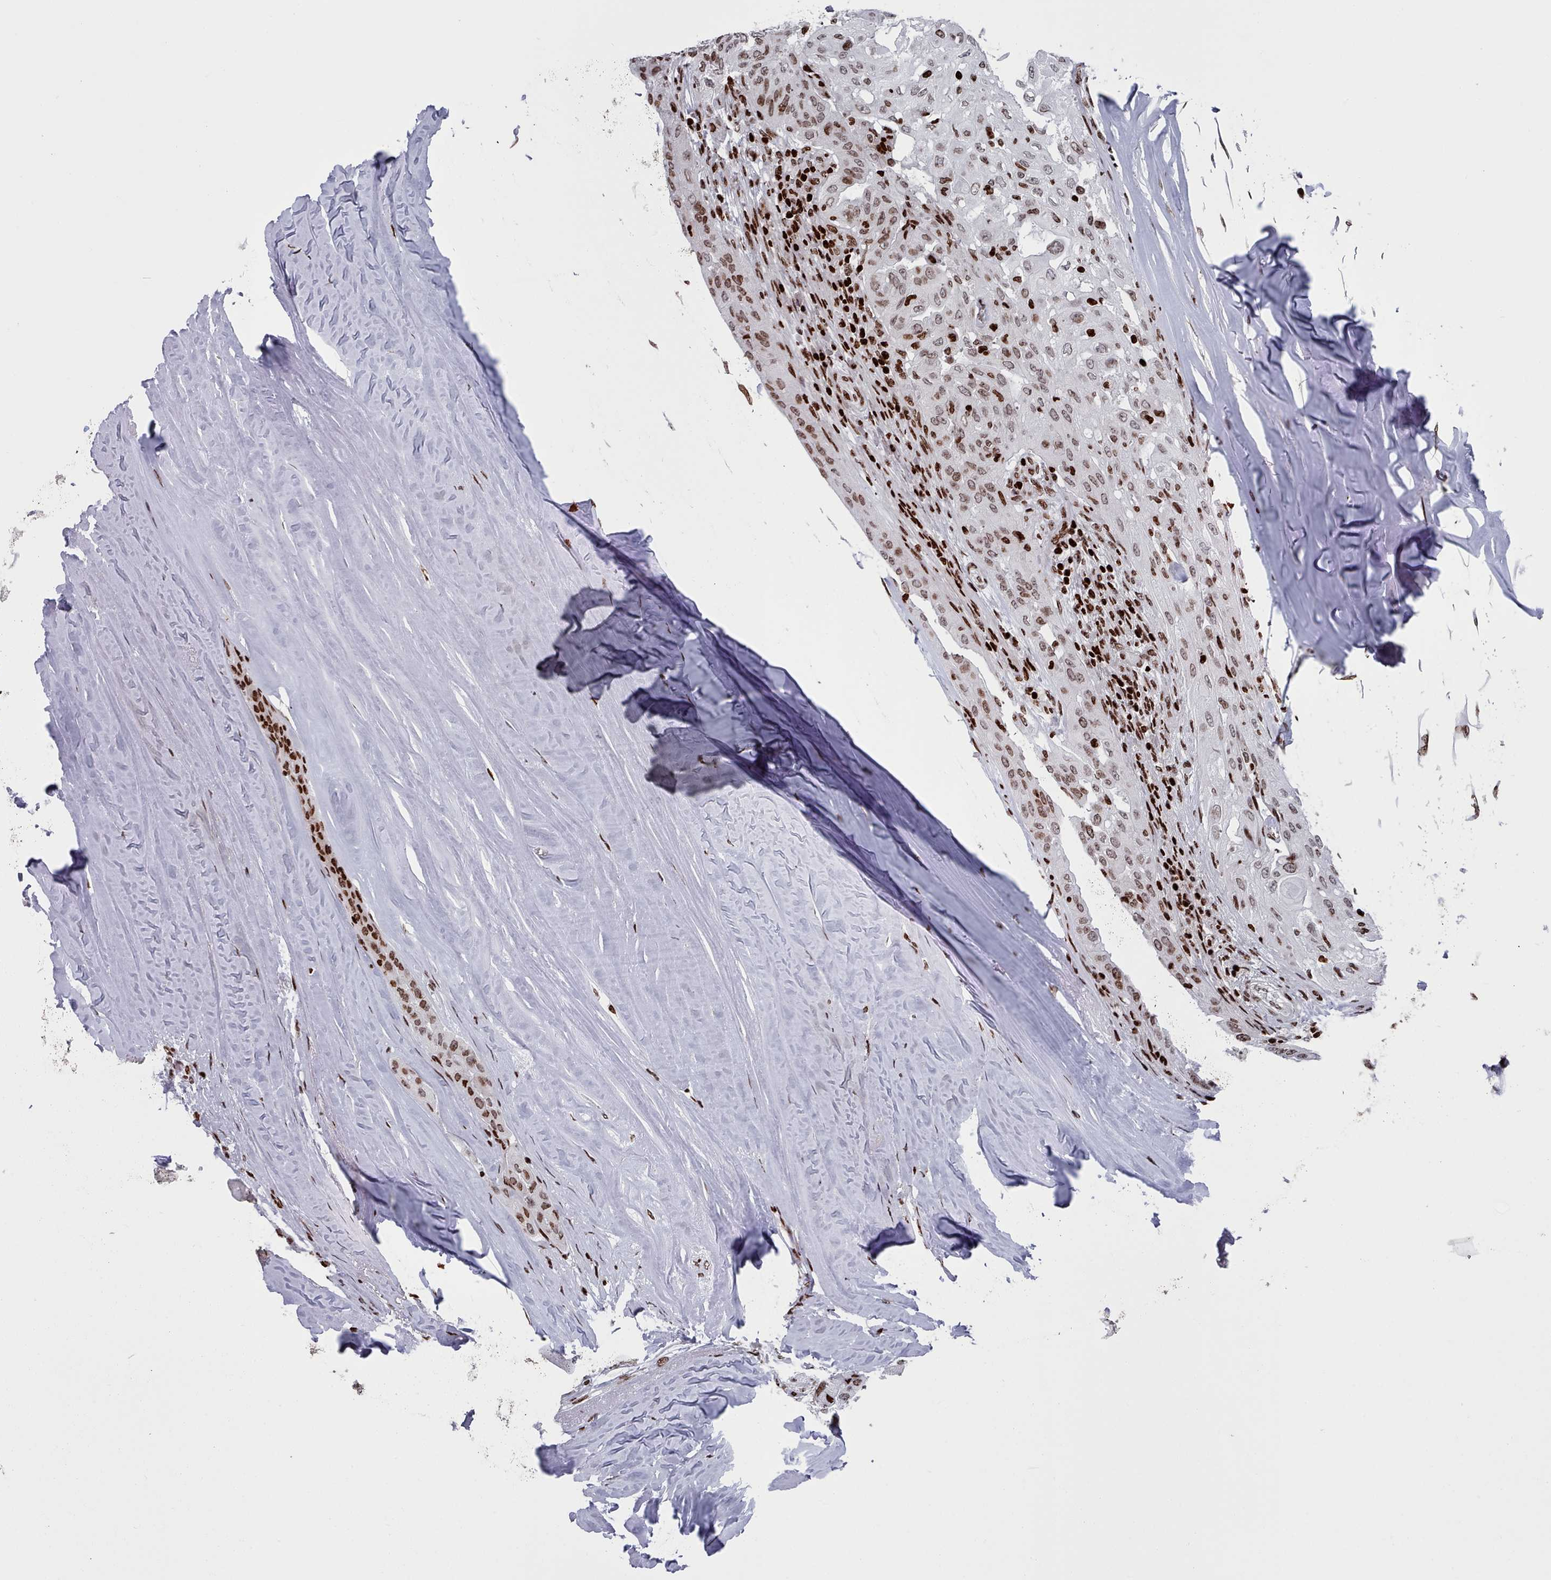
{"staining": {"intensity": "moderate", "quantity": ">75%", "location": "nuclear"}, "tissue": "thyroid cancer", "cell_type": "Tumor cells", "image_type": "cancer", "snomed": [{"axis": "morphology", "description": "Papillary adenocarcinoma, NOS"}, {"axis": "topography", "description": "Thyroid gland"}], "caption": "A high-resolution micrograph shows immunohistochemistry (IHC) staining of papillary adenocarcinoma (thyroid), which shows moderate nuclear positivity in about >75% of tumor cells. Nuclei are stained in blue.", "gene": "PCDHB12", "patient": {"sex": "female", "age": 59}}